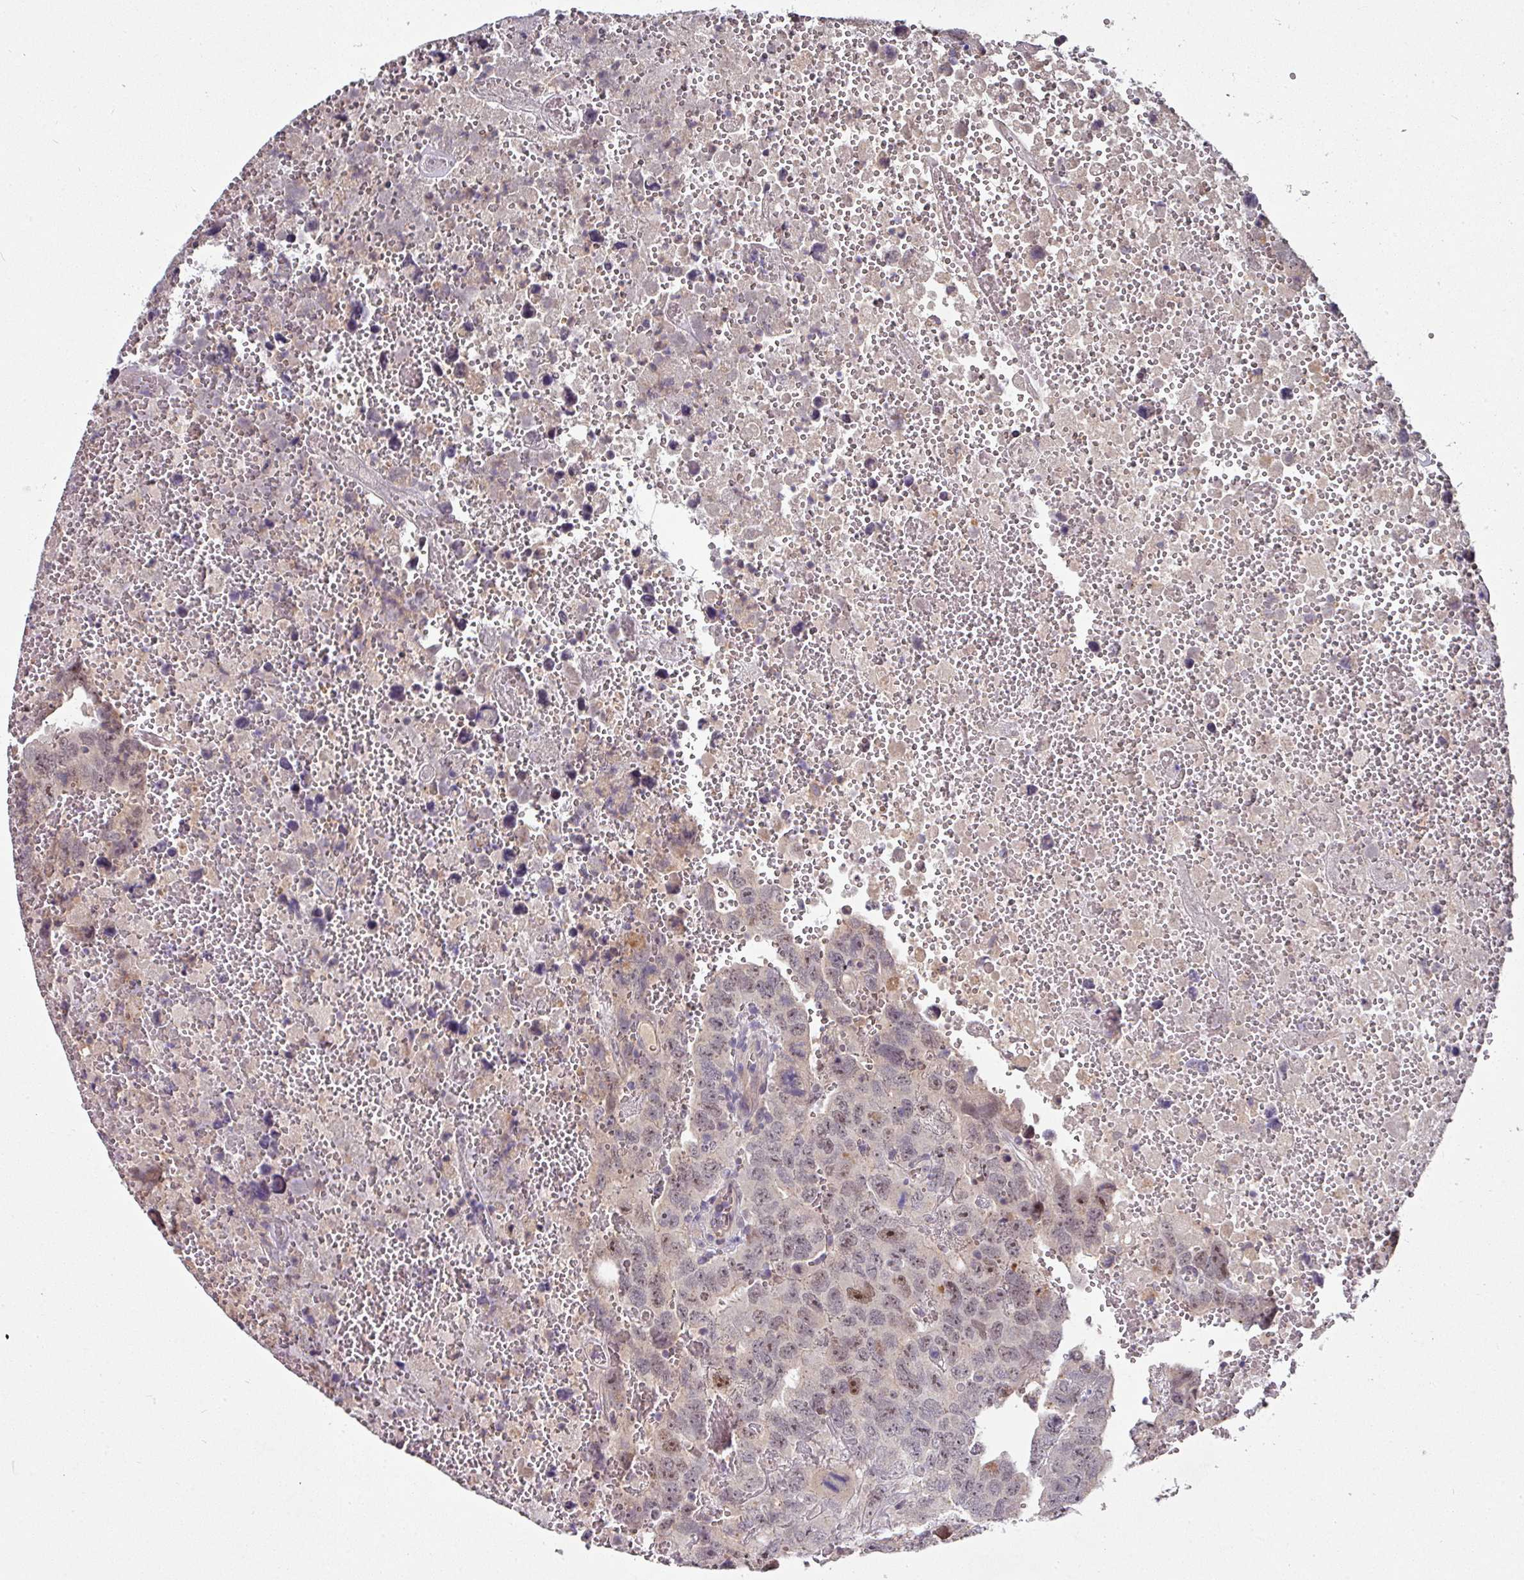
{"staining": {"intensity": "moderate", "quantity": "25%-75%", "location": "nuclear"}, "tissue": "testis cancer", "cell_type": "Tumor cells", "image_type": "cancer", "snomed": [{"axis": "morphology", "description": "Carcinoma, Embryonal, NOS"}, {"axis": "topography", "description": "Testis"}], "caption": "Testis embryonal carcinoma stained with immunohistochemistry demonstrates moderate nuclear positivity in about 25%-75% of tumor cells.", "gene": "AEBP2", "patient": {"sex": "male", "age": 45}}